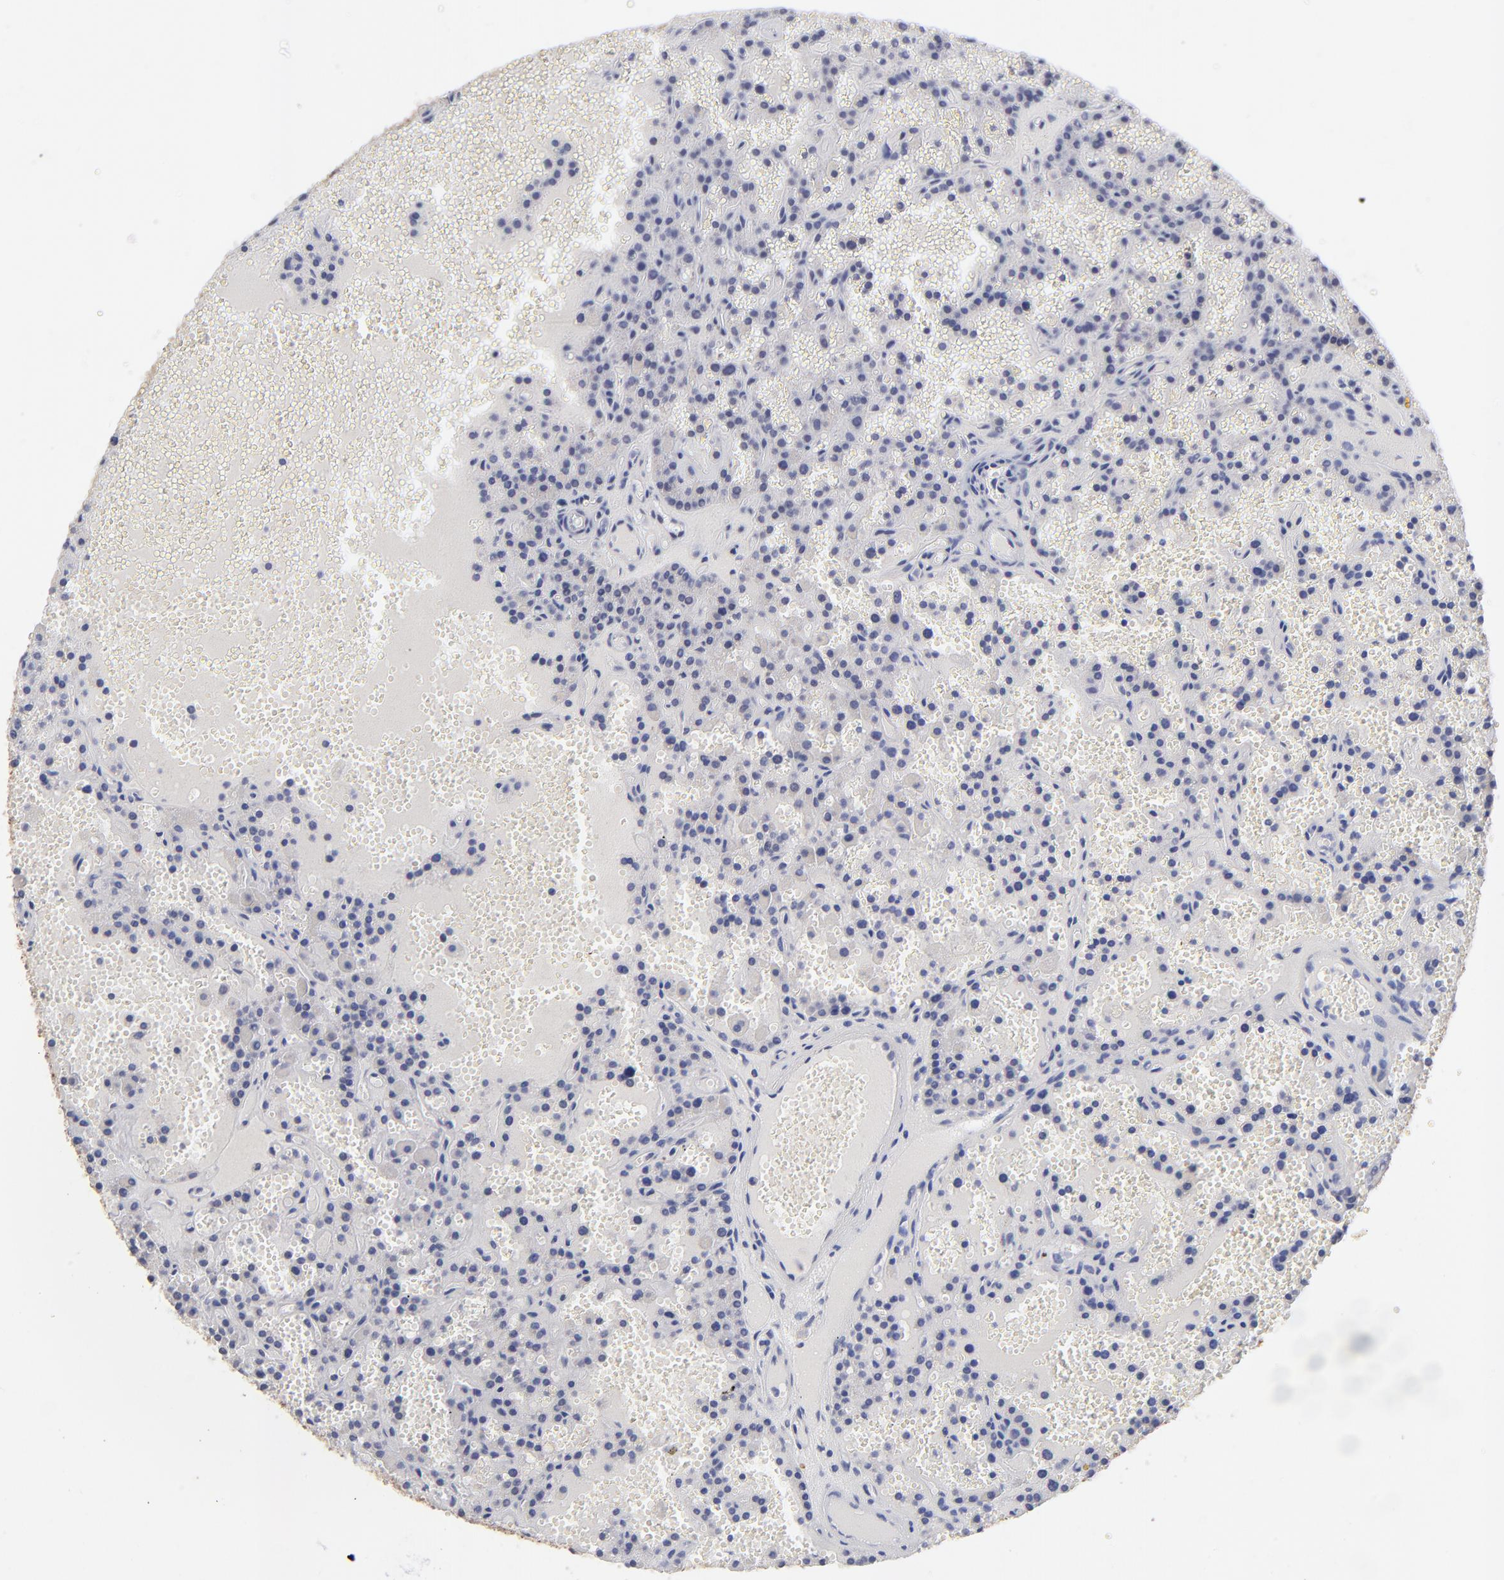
{"staining": {"intensity": "negative", "quantity": "none", "location": "none"}, "tissue": "parathyroid gland", "cell_type": "Glandular cells", "image_type": "normal", "snomed": [{"axis": "morphology", "description": "Normal tissue, NOS"}, {"axis": "topography", "description": "Parathyroid gland"}], "caption": "A high-resolution photomicrograph shows IHC staining of benign parathyroid gland, which exhibits no significant staining in glandular cells.", "gene": "FBXO8", "patient": {"sex": "male", "age": 25}}